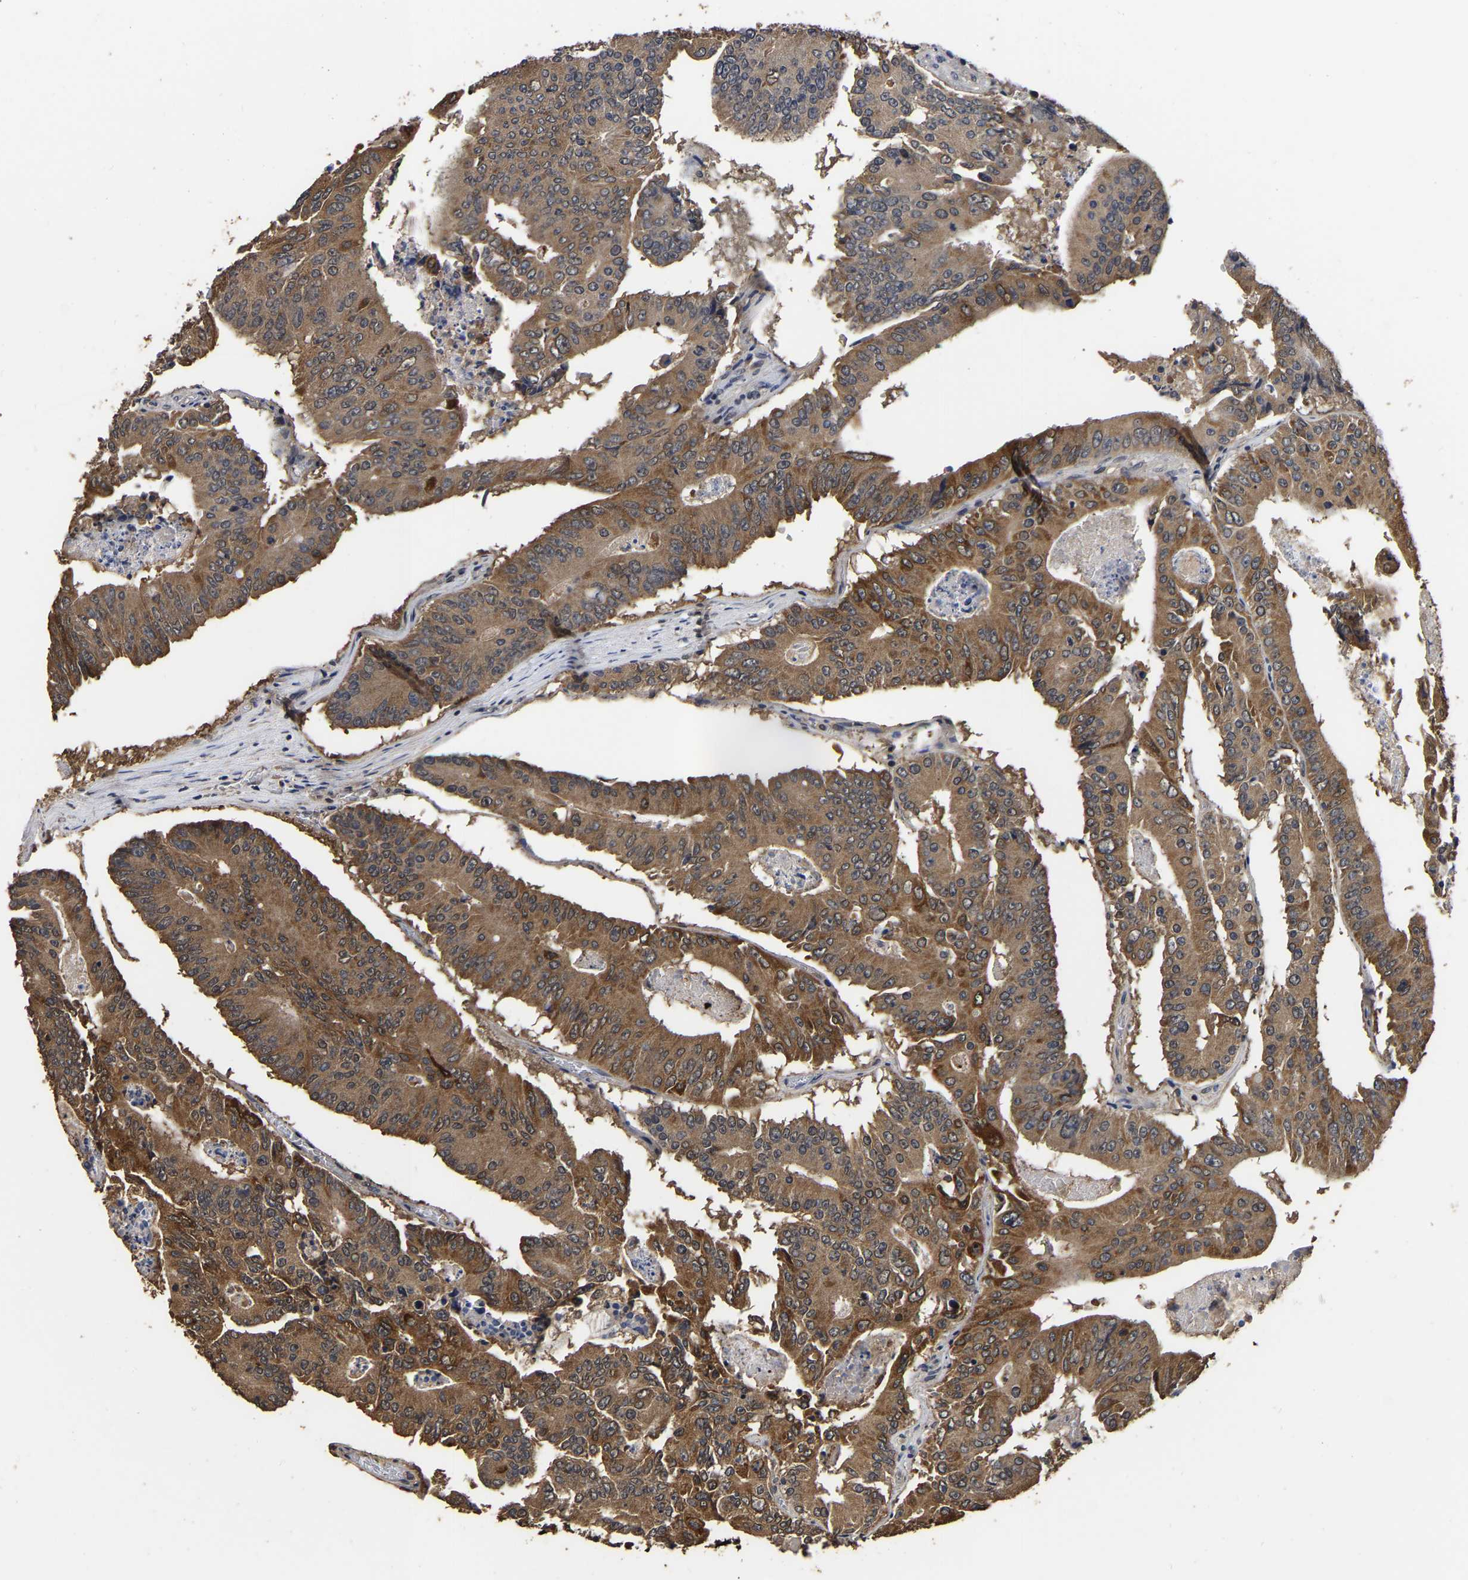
{"staining": {"intensity": "moderate", "quantity": ">75%", "location": "cytoplasmic/membranous"}, "tissue": "colorectal cancer", "cell_type": "Tumor cells", "image_type": "cancer", "snomed": [{"axis": "morphology", "description": "Adenocarcinoma, NOS"}, {"axis": "topography", "description": "Colon"}], "caption": "Moderate cytoplasmic/membranous positivity for a protein is appreciated in about >75% of tumor cells of colorectal cancer (adenocarcinoma) using IHC.", "gene": "STK32C", "patient": {"sex": "male", "age": 87}}